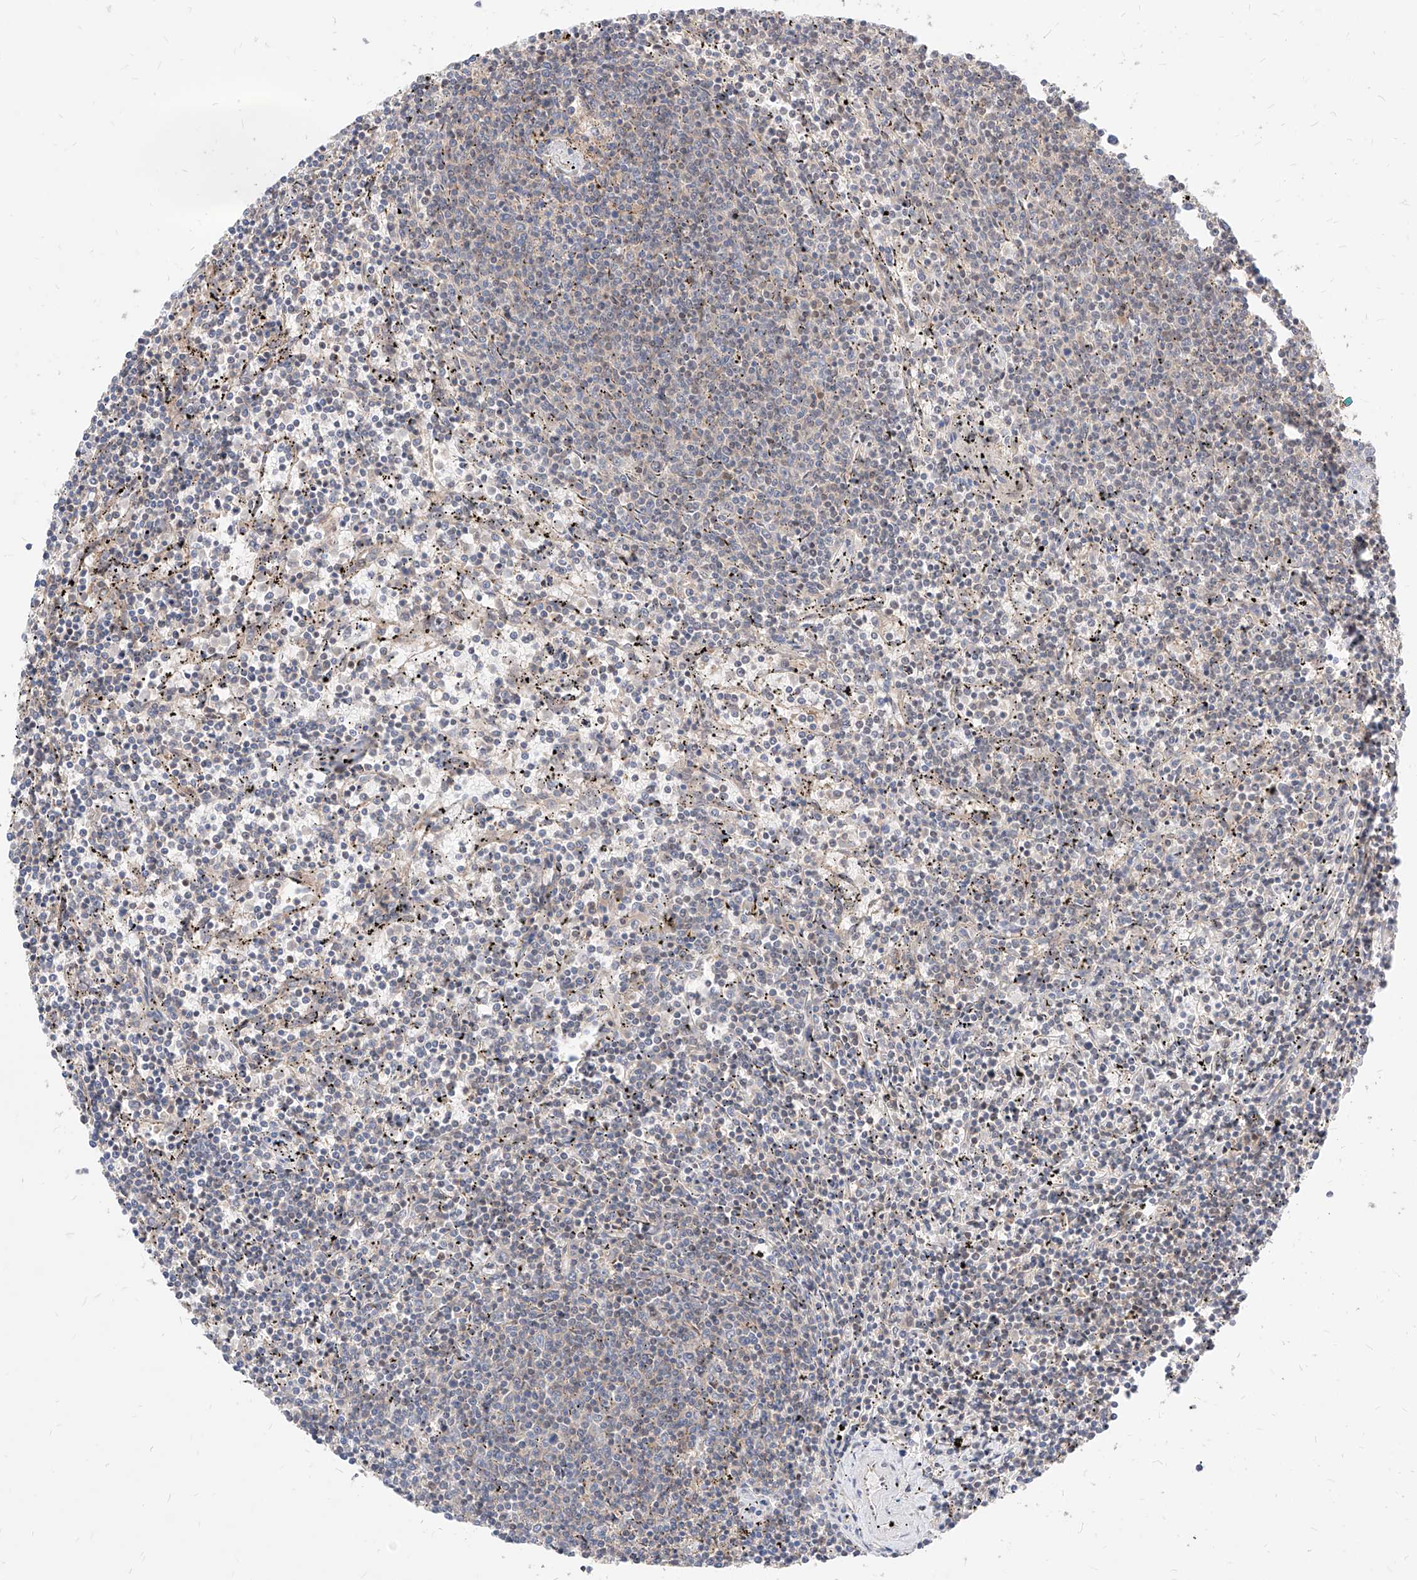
{"staining": {"intensity": "negative", "quantity": "none", "location": "none"}, "tissue": "lymphoma", "cell_type": "Tumor cells", "image_type": "cancer", "snomed": [{"axis": "morphology", "description": "Malignant lymphoma, non-Hodgkin's type, Low grade"}, {"axis": "topography", "description": "Spleen"}], "caption": "Immunohistochemical staining of lymphoma reveals no significant positivity in tumor cells.", "gene": "TSNAX", "patient": {"sex": "female", "age": 50}}